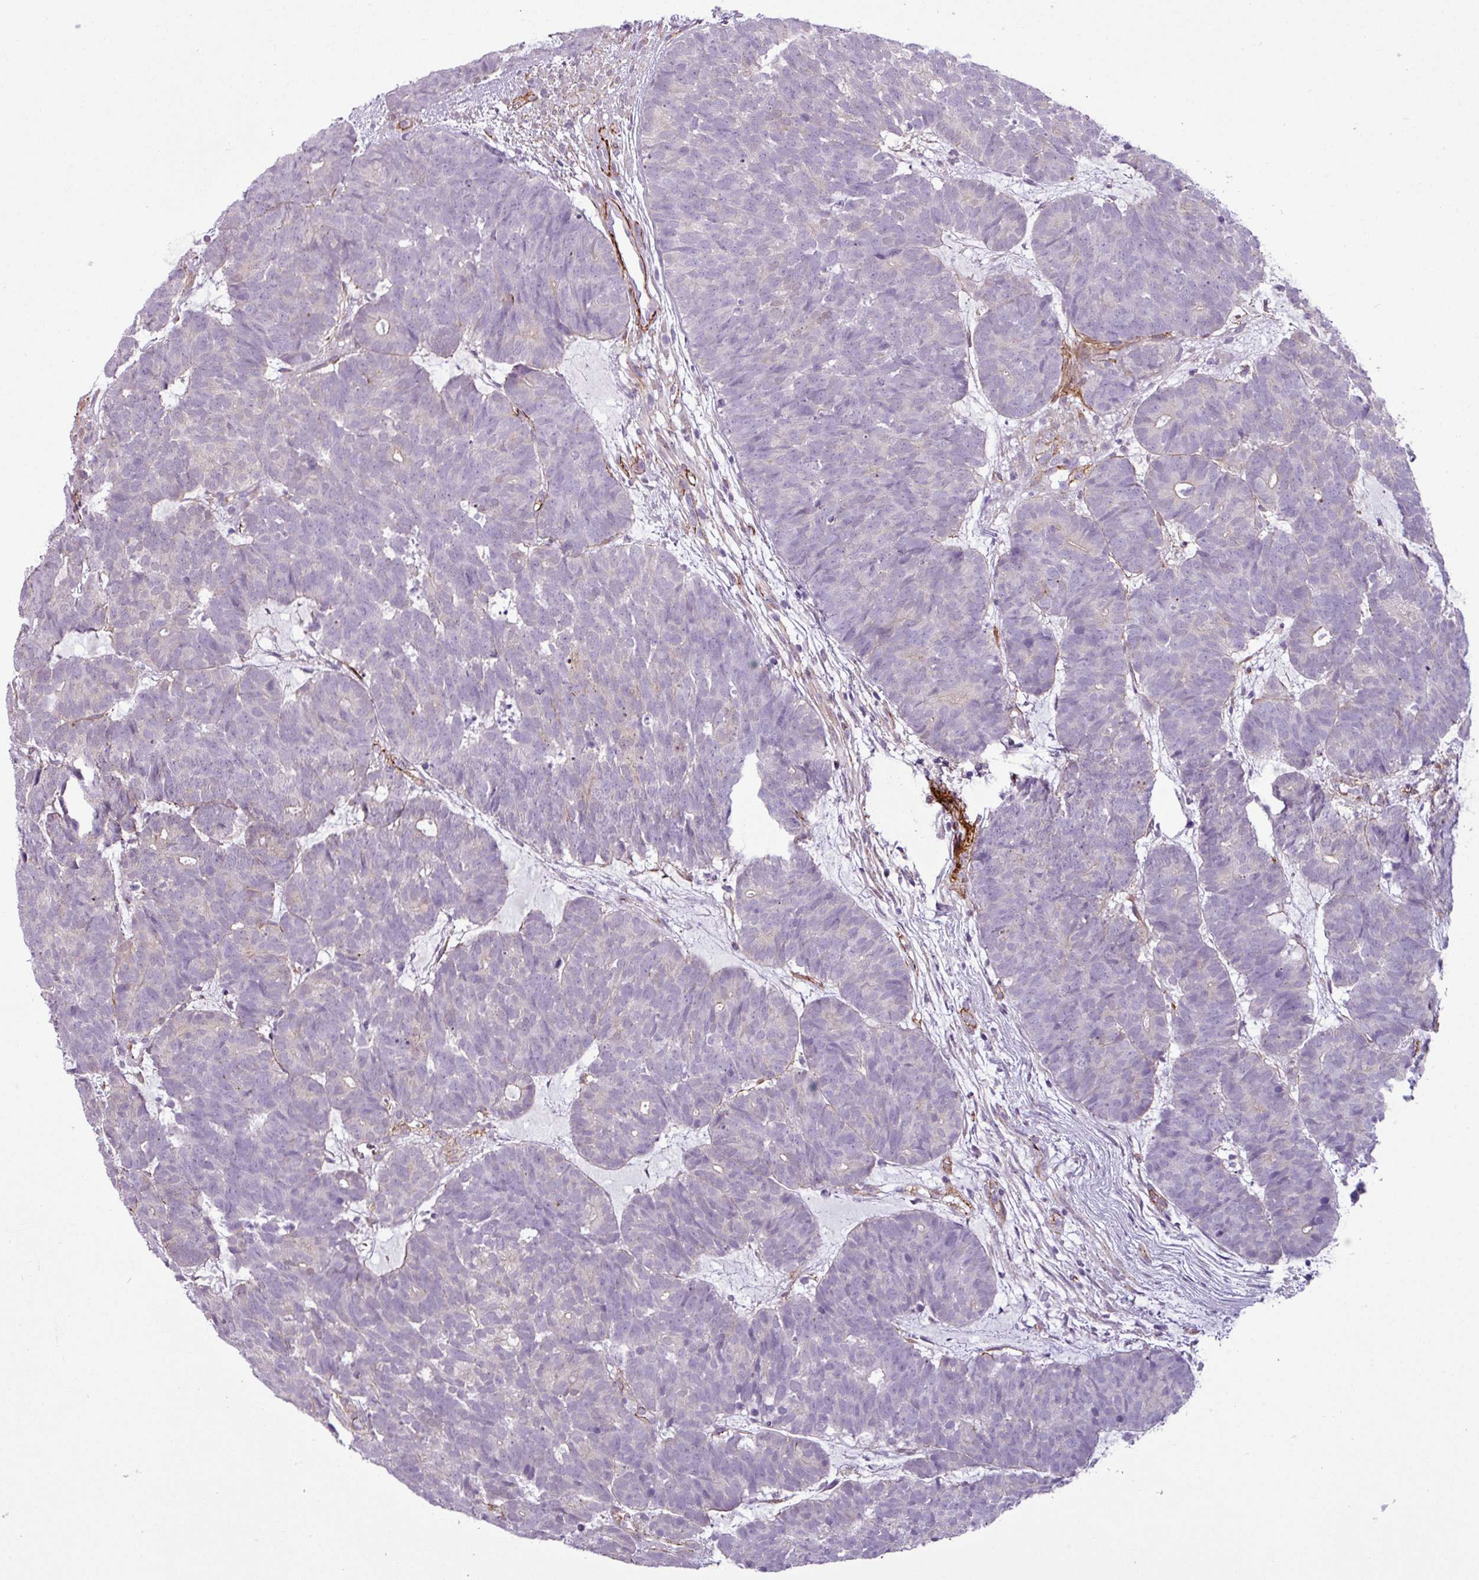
{"staining": {"intensity": "negative", "quantity": "none", "location": "none"}, "tissue": "head and neck cancer", "cell_type": "Tumor cells", "image_type": "cancer", "snomed": [{"axis": "morphology", "description": "Adenocarcinoma, NOS"}, {"axis": "topography", "description": "Head-Neck"}], "caption": "This is a photomicrograph of immunohistochemistry staining of adenocarcinoma (head and neck), which shows no expression in tumor cells.", "gene": "ATP10A", "patient": {"sex": "female", "age": 81}}